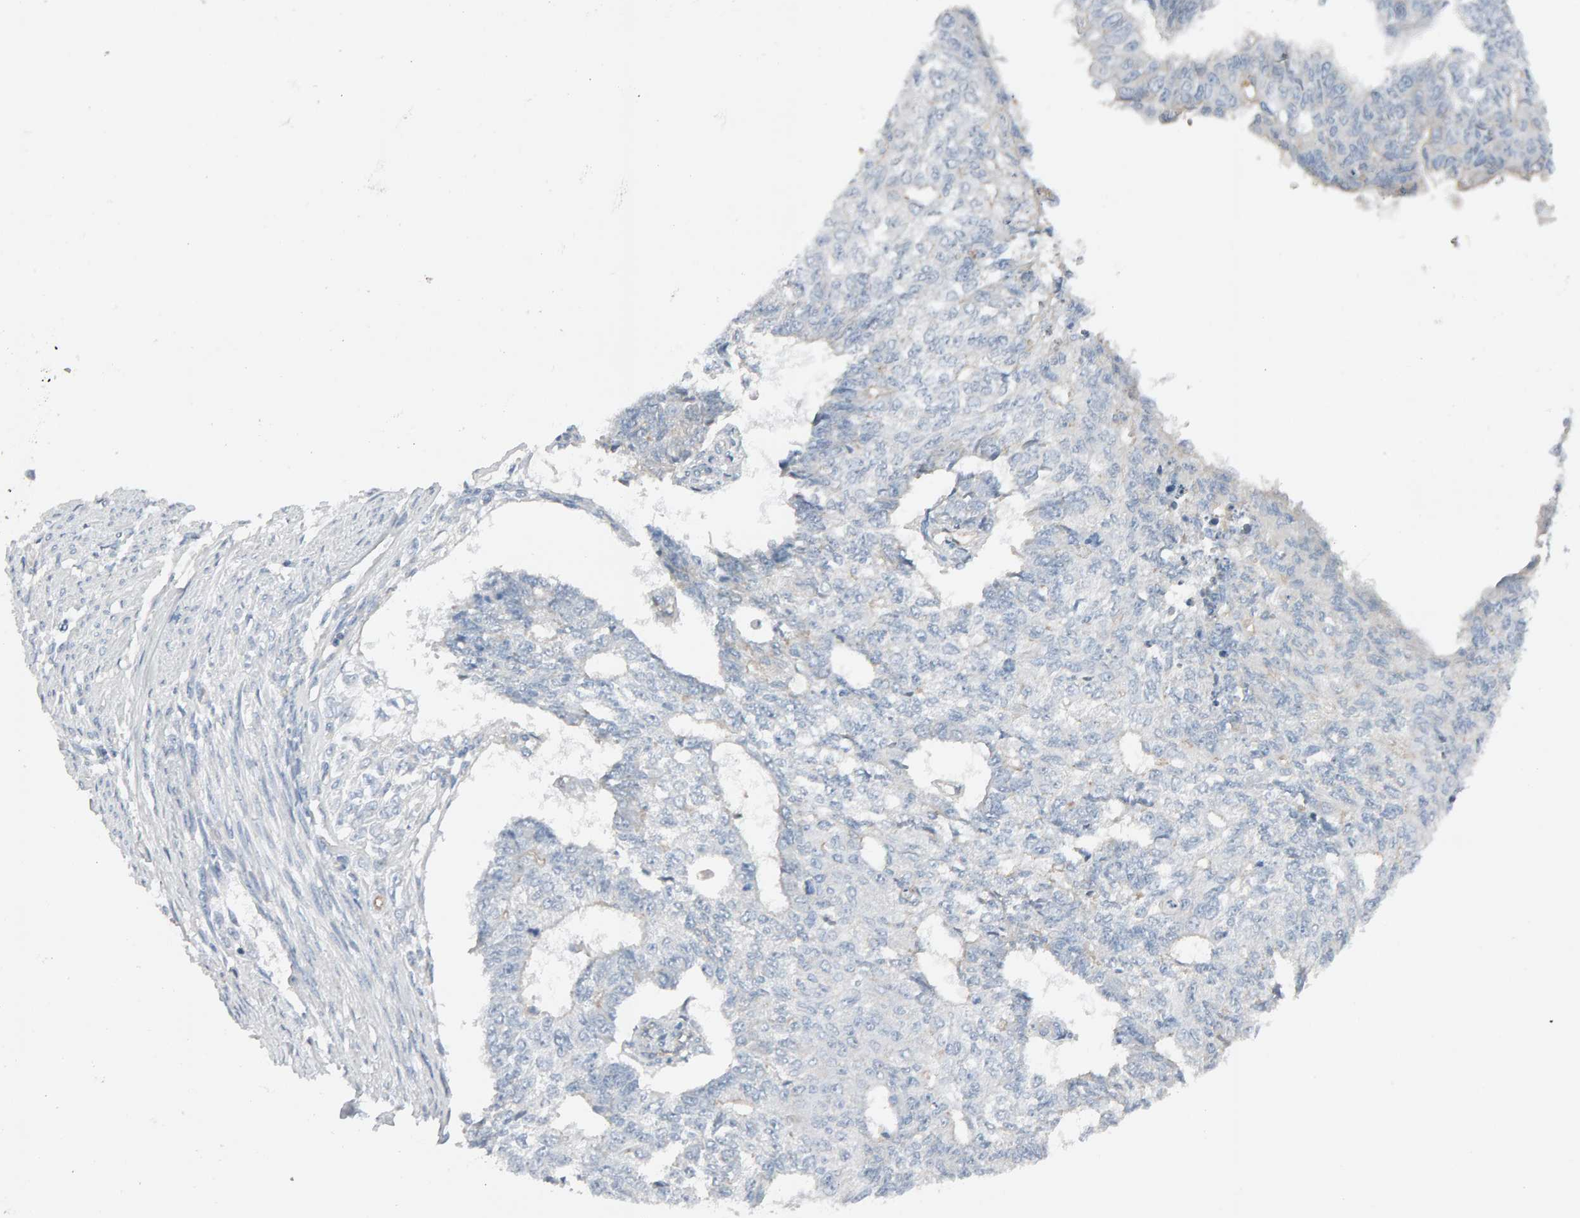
{"staining": {"intensity": "negative", "quantity": "none", "location": "none"}, "tissue": "endometrial cancer", "cell_type": "Tumor cells", "image_type": "cancer", "snomed": [{"axis": "morphology", "description": "Adenocarcinoma, NOS"}, {"axis": "topography", "description": "Endometrium"}], "caption": "This is an immunohistochemistry (IHC) micrograph of endometrial adenocarcinoma. There is no expression in tumor cells.", "gene": "FYN", "patient": {"sex": "female", "age": 32}}